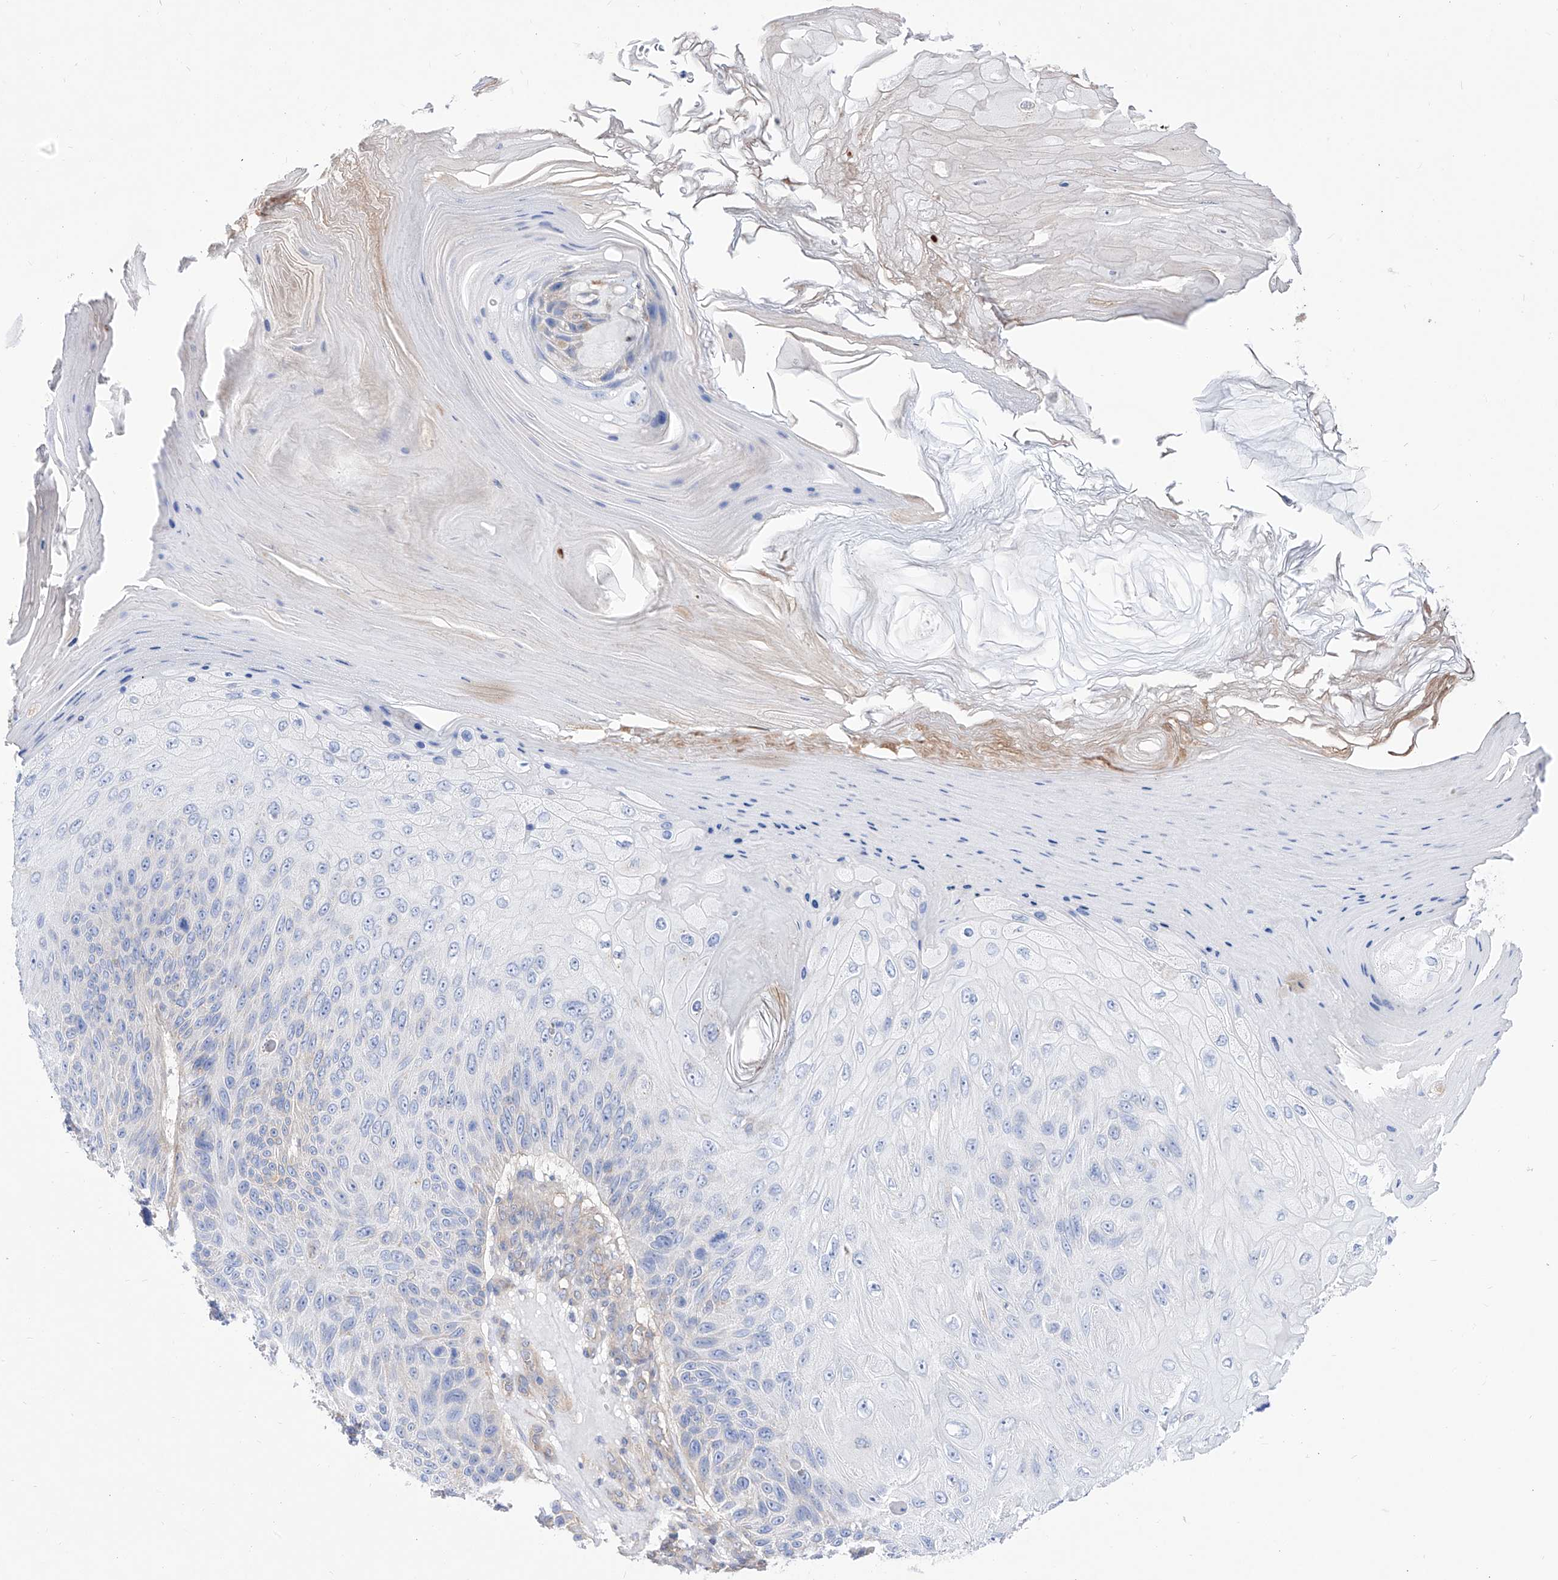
{"staining": {"intensity": "negative", "quantity": "none", "location": "none"}, "tissue": "skin cancer", "cell_type": "Tumor cells", "image_type": "cancer", "snomed": [{"axis": "morphology", "description": "Squamous cell carcinoma, NOS"}, {"axis": "topography", "description": "Skin"}], "caption": "The histopathology image reveals no staining of tumor cells in skin squamous cell carcinoma.", "gene": "ZNF653", "patient": {"sex": "female", "age": 88}}